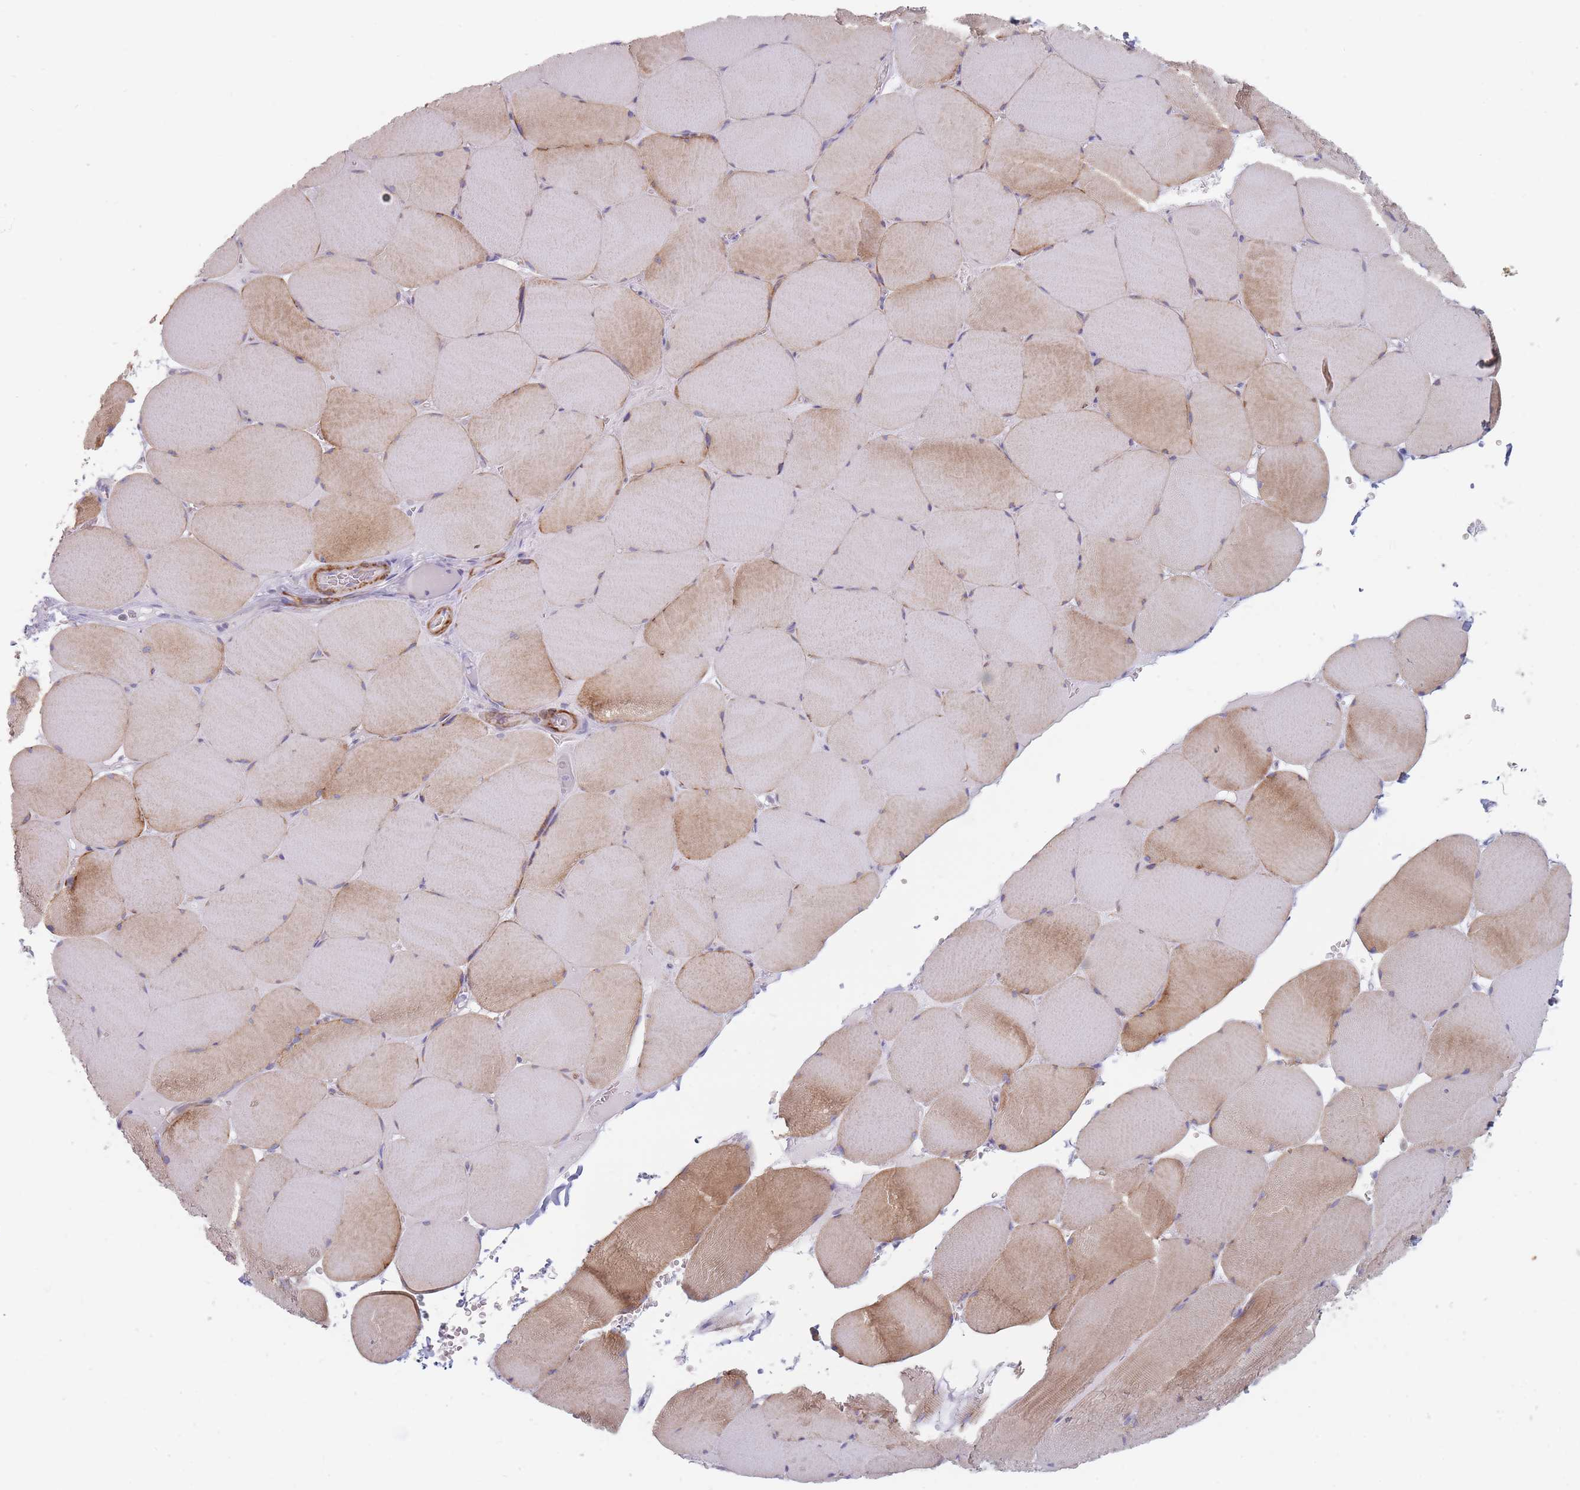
{"staining": {"intensity": "moderate", "quantity": "<25%", "location": "cytoplasmic/membranous"}, "tissue": "skeletal muscle", "cell_type": "Myocytes", "image_type": "normal", "snomed": [{"axis": "morphology", "description": "Normal tissue, NOS"}, {"axis": "topography", "description": "Skeletal muscle"}, {"axis": "topography", "description": "Head-Neck"}], "caption": "Immunohistochemical staining of normal skeletal muscle exhibits <25% levels of moderate cytoplasmic/membranous protein staining in about <25% of myocytes. Ihc stains the protein in brown and the nuclei are stained blue.", "gene": "ERBIN", "patient": {"sex": "male", "age": 66}}